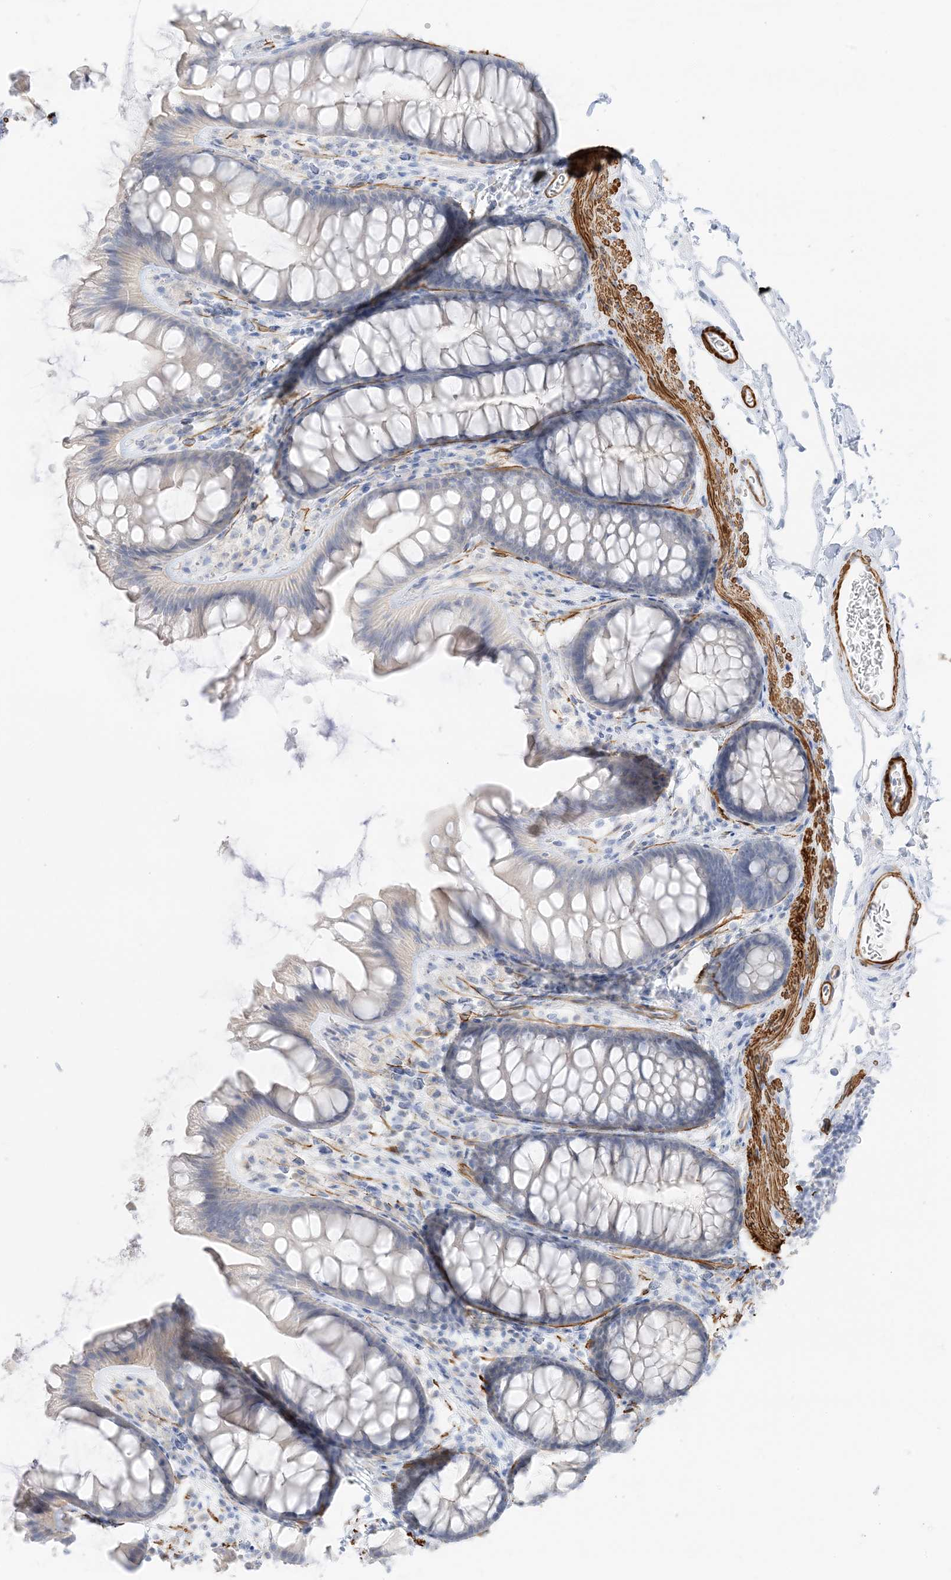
{"staining": {"intensity": "weak", "quantity": "25%-75%", "location": "cytoplasmic/membranous"}, "tissue": "colon", "cell_type": "Endothelial cells", "image_type": "normal", "snomed": [{"axis": "morphology", "description": "Normal tissue, NOS"}, {"axis": "topography", "description": "Colon"}], "caption": "This micrograph shows benign colon stained with immunohistochemistry (IHC) to label a protein in brown. The cytoplasmic/membranous of endothelial cells show weak positivity for the protein. Nuclei are counter-stained blue.", "gene": "SLC22A13", "patient": {"sex": "female", "age": 62}}